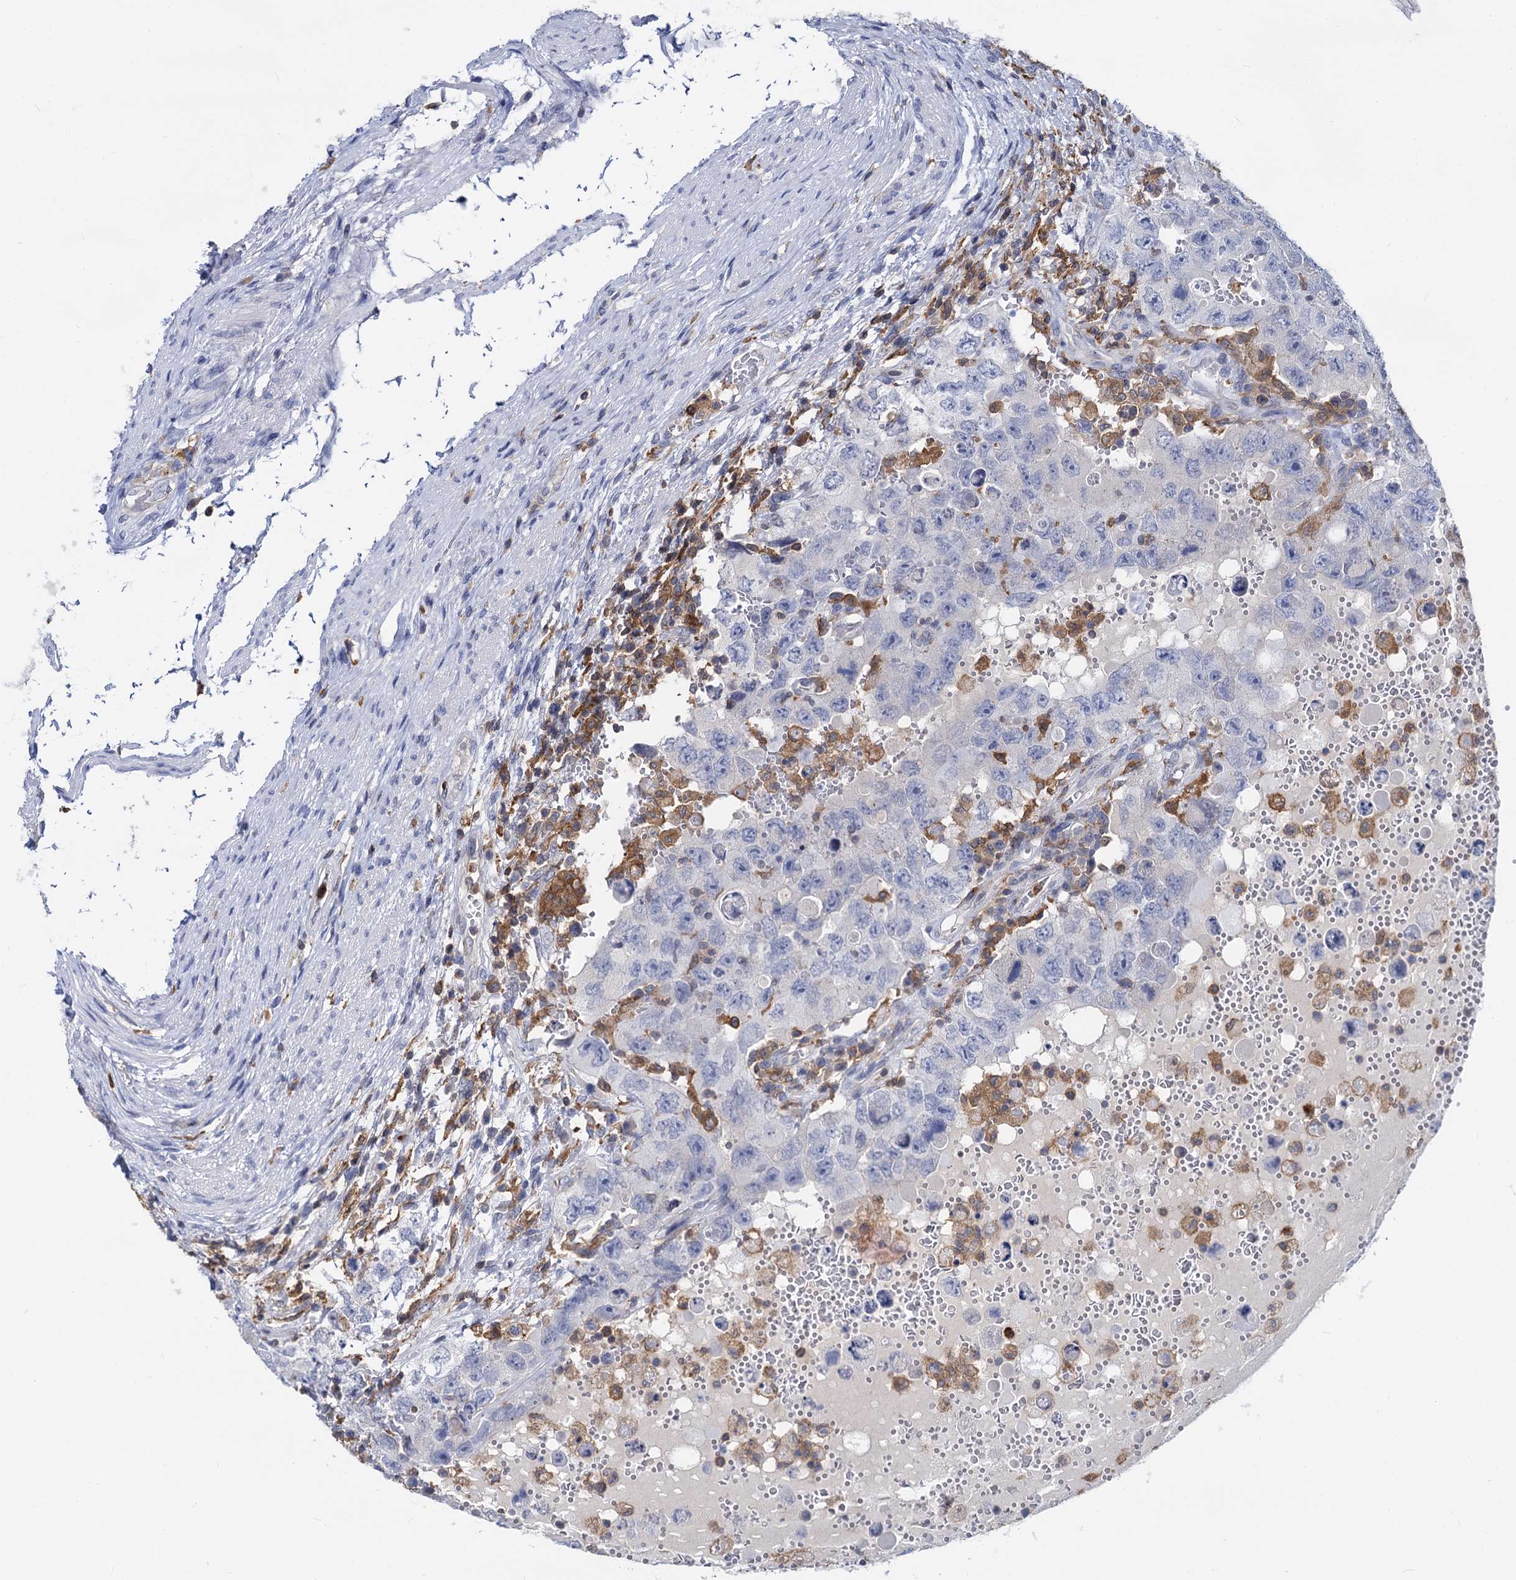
{"staining": {"intensity": "negative", "quantity": "none", "location": "none"}, "tissue": "testis cancer", "cell_type": "Tumor cells", "image_type": "cancer", "snomed": [{"axis": "morphology", "description": "Carcinoma, Embryonal, NOS"}, {"axis": "topography", "description": "Testis"}], "caption": "A high-resolution histopathology image shows immunohistochemistry staining of testis cancer, which displays no significant positivity in tumor cells.", "gene": "RHOG", "patient": {"sex": "male", "age": 26}}